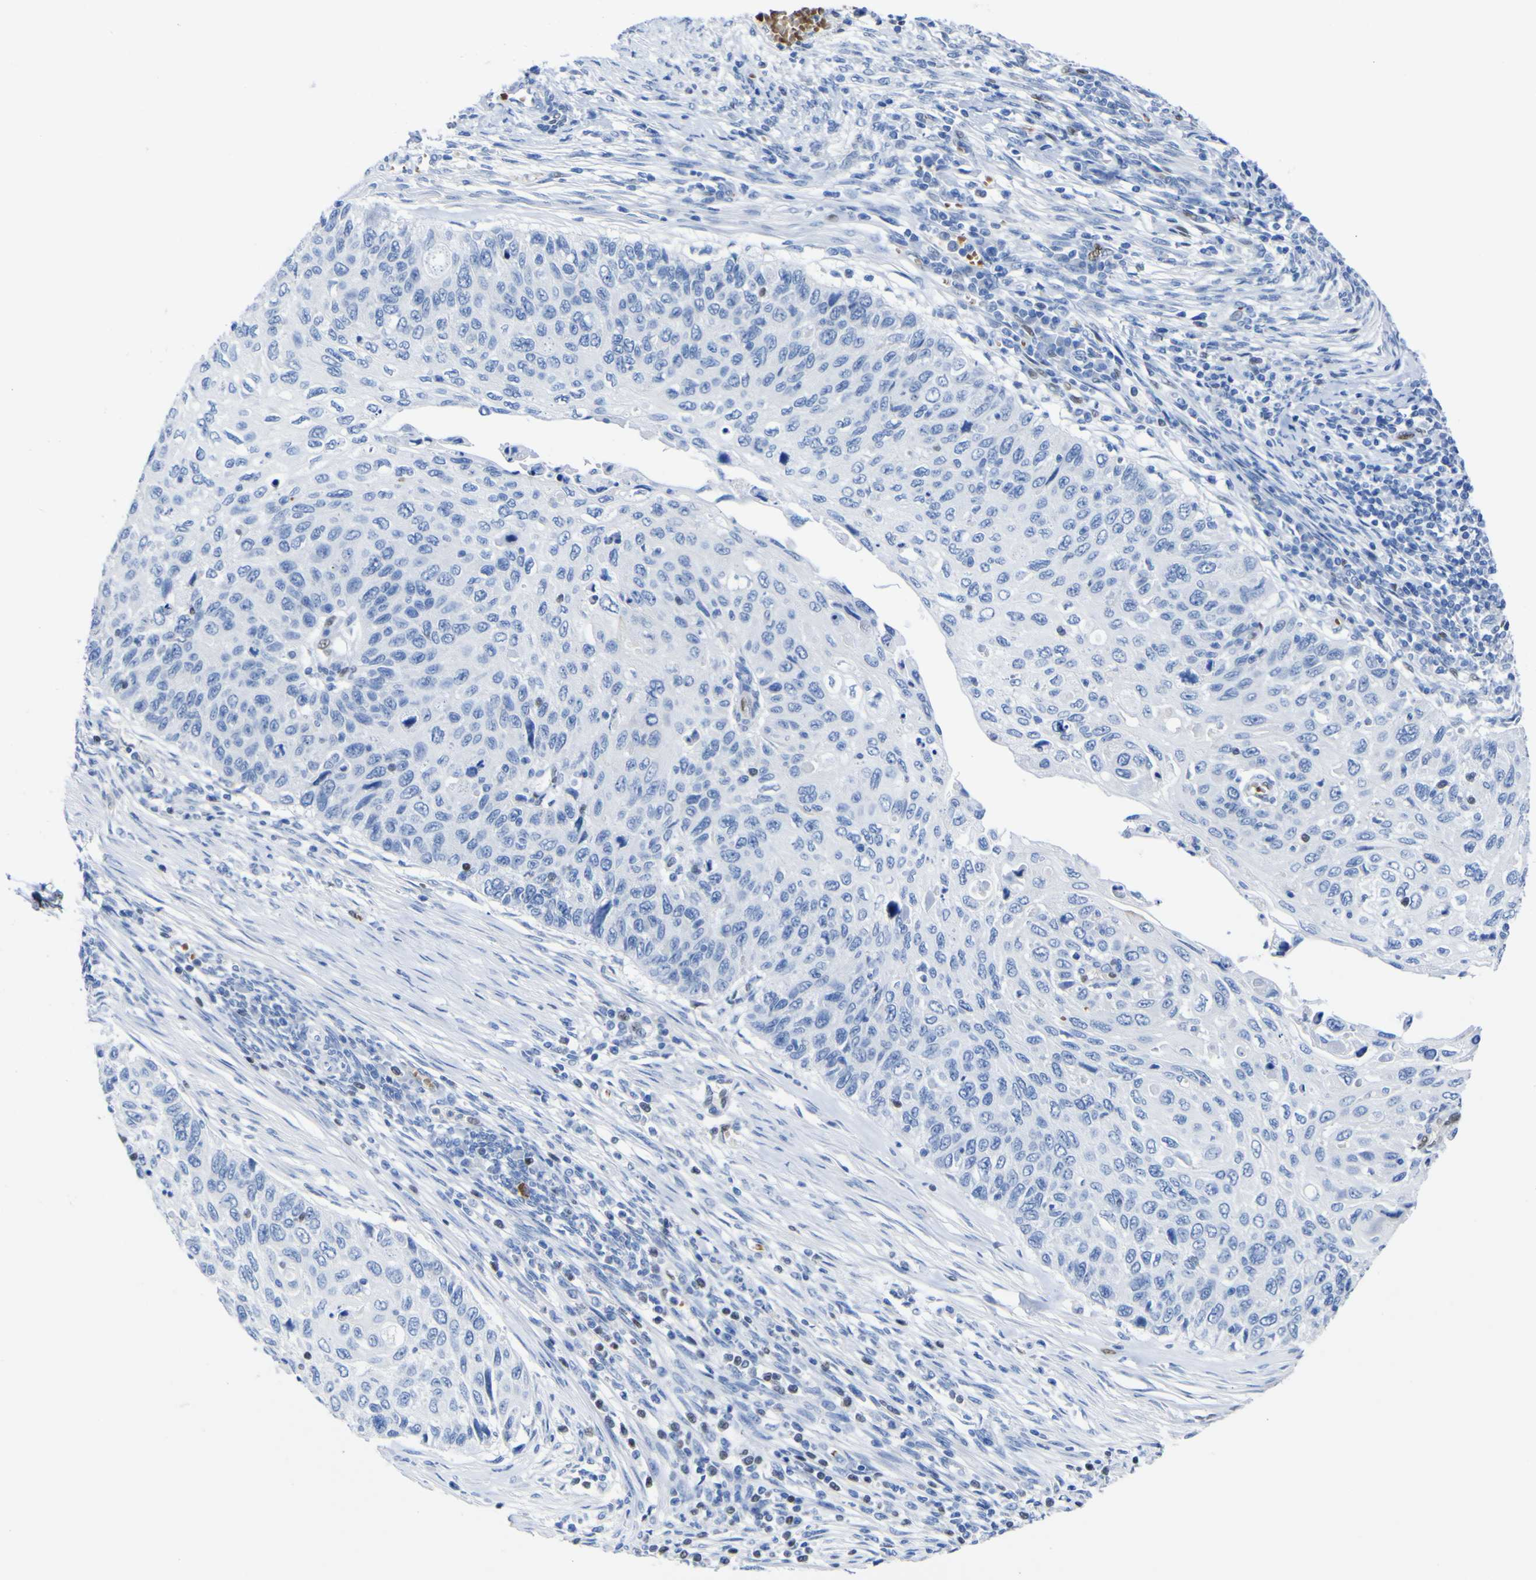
{"staining": {"intensity": "negative", "quantity": "none", "location": "none"}, "tissue": "cervical cancer", "cell_type": "Tumor cells", "image_type": "cancer", "snomed": [{"axis": "morphology", "description": "Squamous cell carcinoma, NOS"}, {"axis": "topography", "description": "Cervix"}], "caption": "DAB immunohistochemical staining of cervical squamous cell carcinoma shows no significant expression in tumor cells.", "gene": "DACH1", "patient": {"sex": "female", "age": 70}}